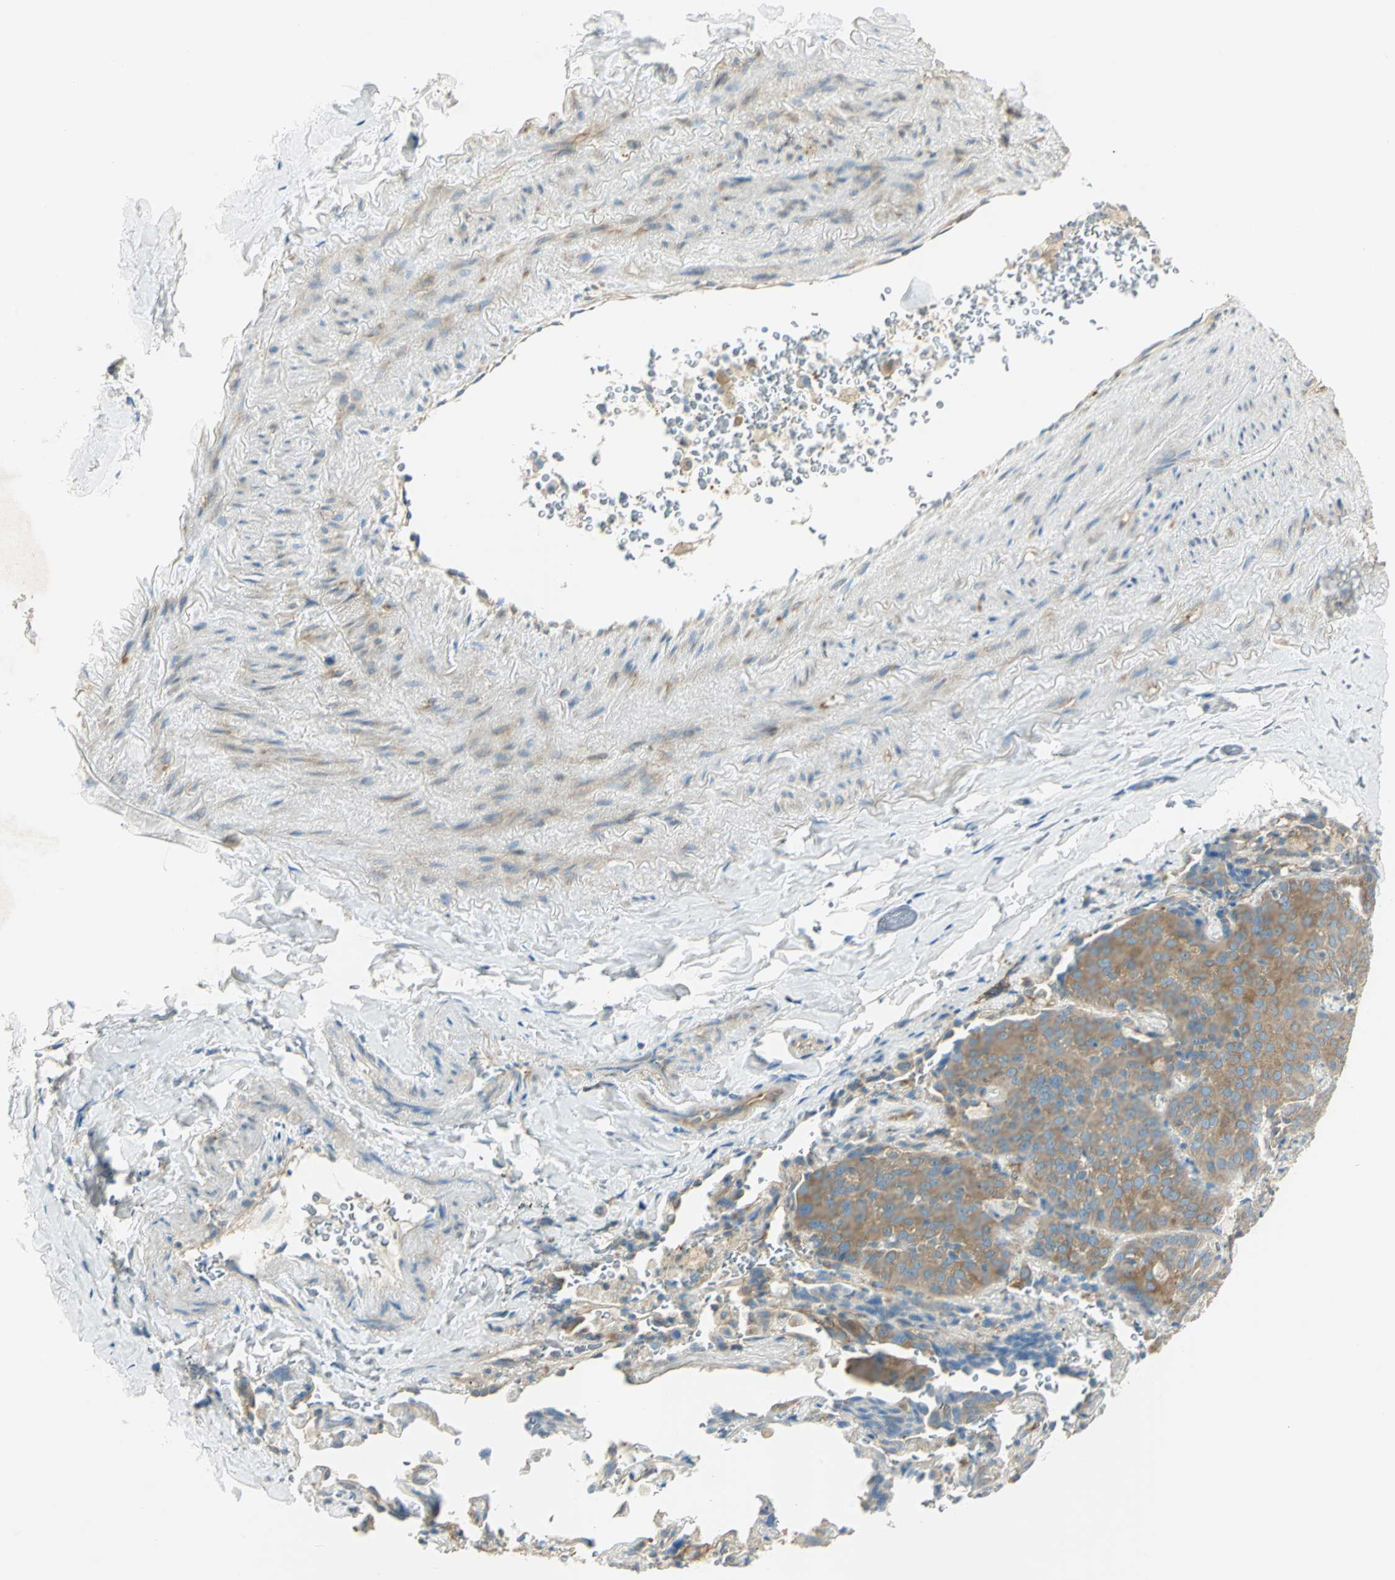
{"staining": {"intensity": "moderate", "quantity": ">75%", "location": "cytoplasmic/membranous"}, "tissue": "lung cancer", "cell_type": "Tumor cells", "image_type": "cancer", "snomed": [{"axis": "morphology", "description": "Squamous cell carcinoma, NOS"}, {"axis": "topography", "description": "Lung"}], "caption": "Protein staining by immunohistochemistry exhibits moderate cytoplasmic/membranous positivity in approximately >75% of tumor cells in lung squamous cell carcinoma.", "gene": "TSC22D2", "patient": {"sex": "male", "age": 54}}